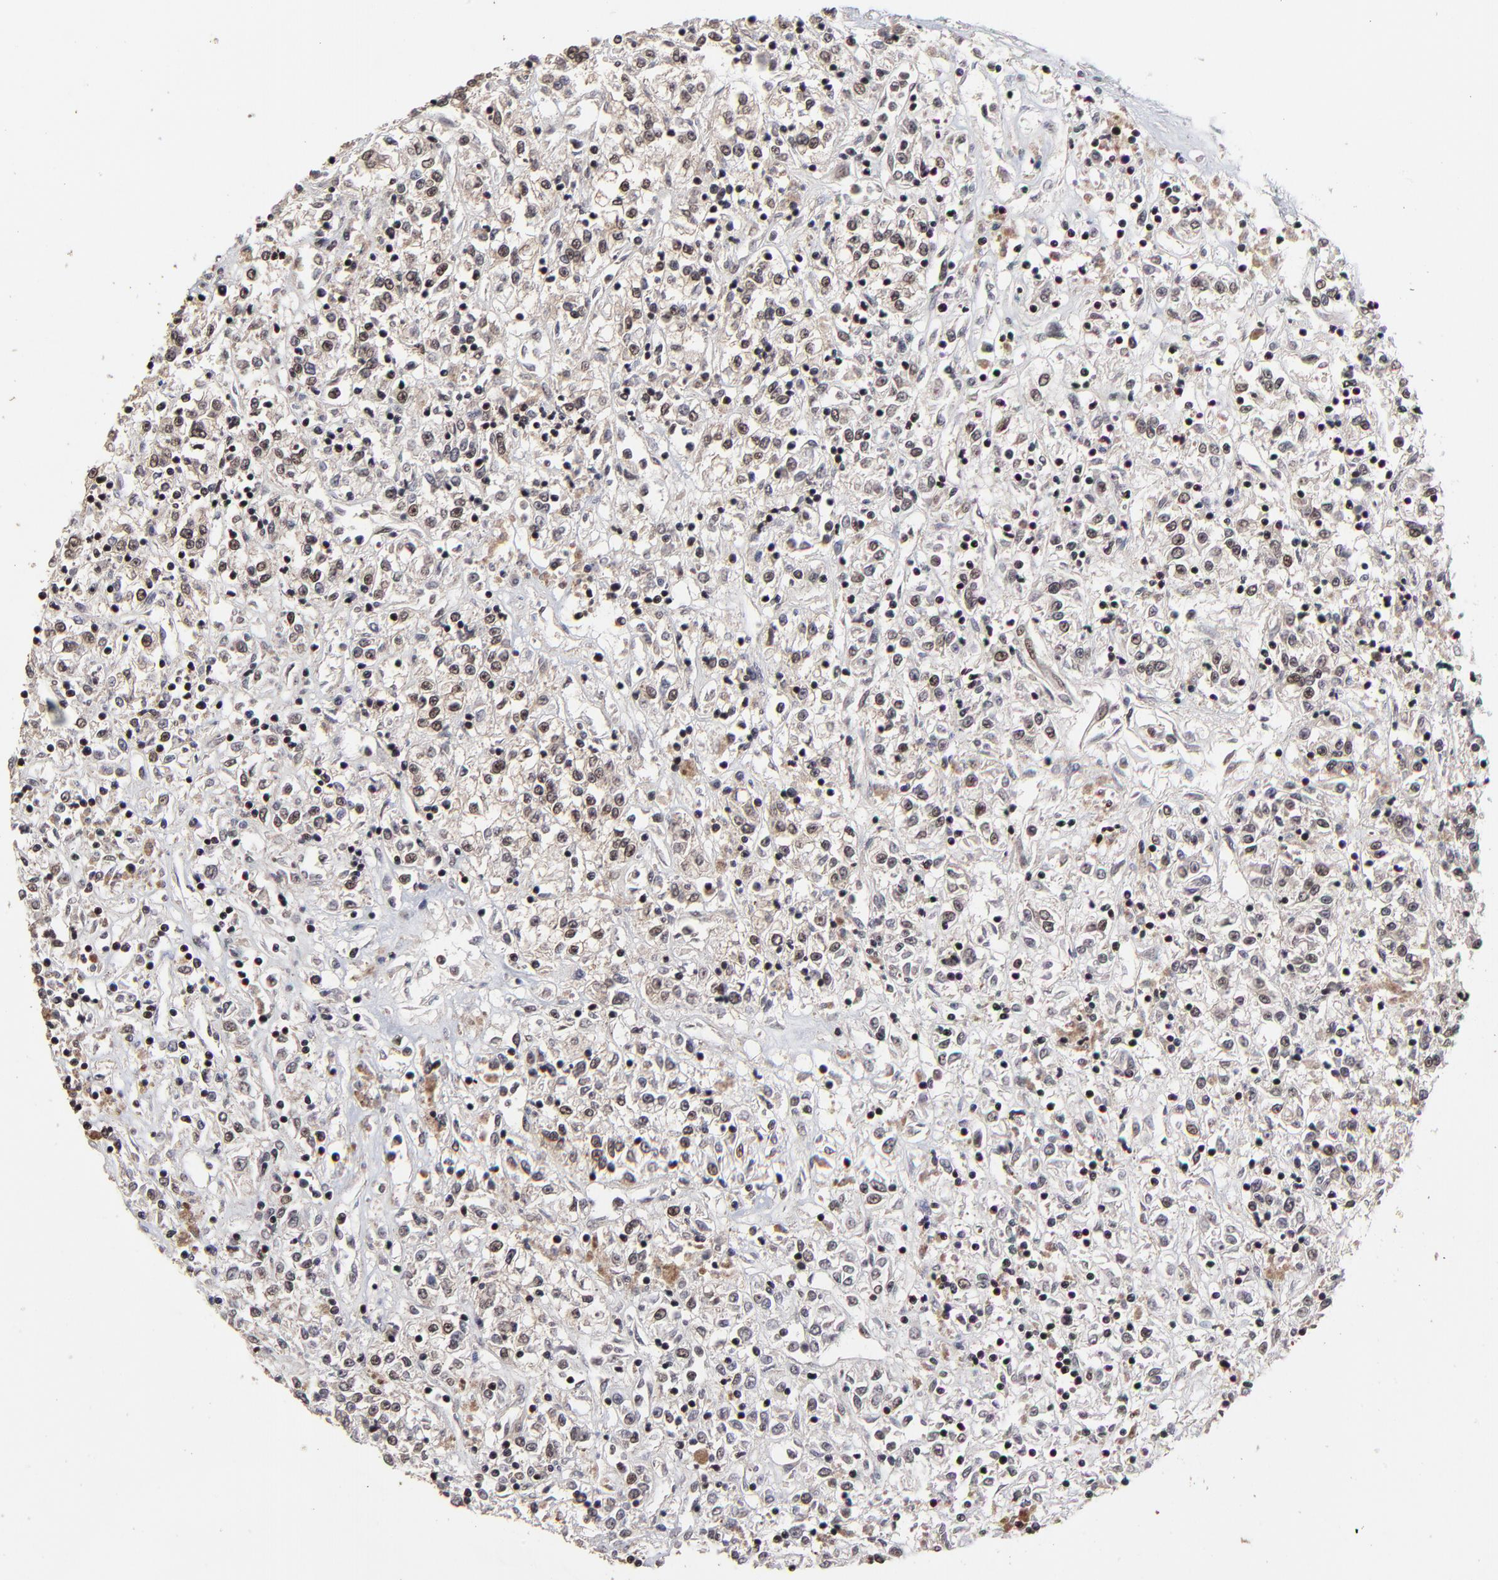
{"staining": {"intensity": "moderate", "quantity": "25%-75%", "location": "nuclear"}, "tissue": "renal cancer", "cell_type": "Tumor cells", "image_type": "cancer", "snomed": [{"axis": "morphology", "description": "Adenocarcinoma, NOS"}, {"axis": "topography", "description": "Kidney"}], "caption": "Tumor cells exhibit moderate nuclear expression in about 25%-75% of cells in renal cancer.", "gene": "RBM22", "patient": {"sex": "female", "age": 76}}